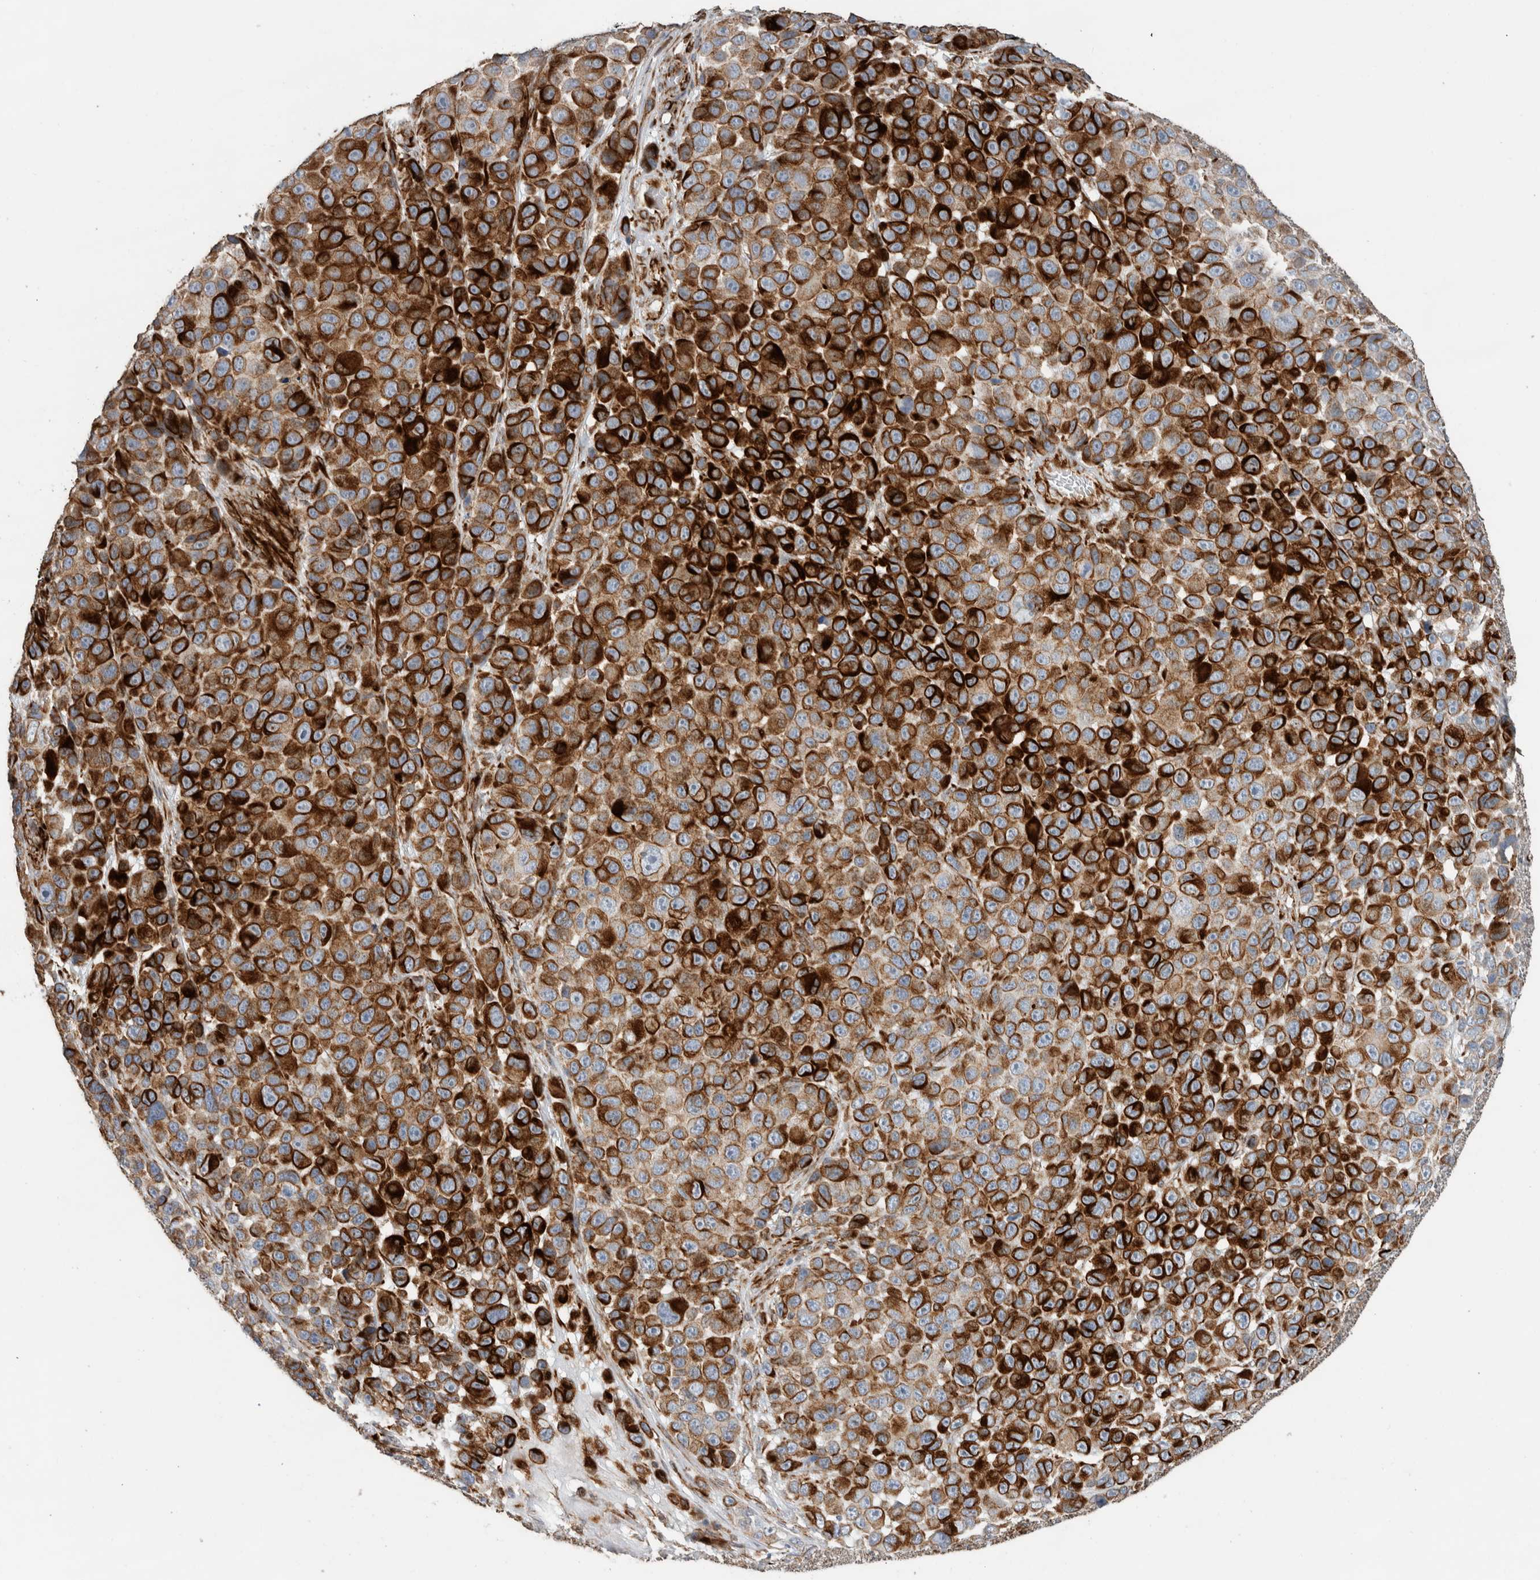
{"staining": {"intensity": "strong", "quantity": "25%-75%", "location": "cytoplasmic/membranous"}, "tissue": "melanoma", "cell_type": "Tumor cells", "image_type": "cancer", "snomed": [{"axis": "morphology", "description": "Malignant melanoma, NOS"}, {"axis": "topography", "description": "Skin"}], "caption": "Immunohistochemical staining of human melanoma exhibits high levels of strong cytoplasmic/membranous protein staining in approximately 25%-75% of tumor cells. The staining was performed using DAB (3,3'-diaminobenzidine), with brown indicating positive protein expression. Nuclei are stained blue with hematoxylin.", "gene": "LY86", "patient": {"sex": "male", "age": 53}}